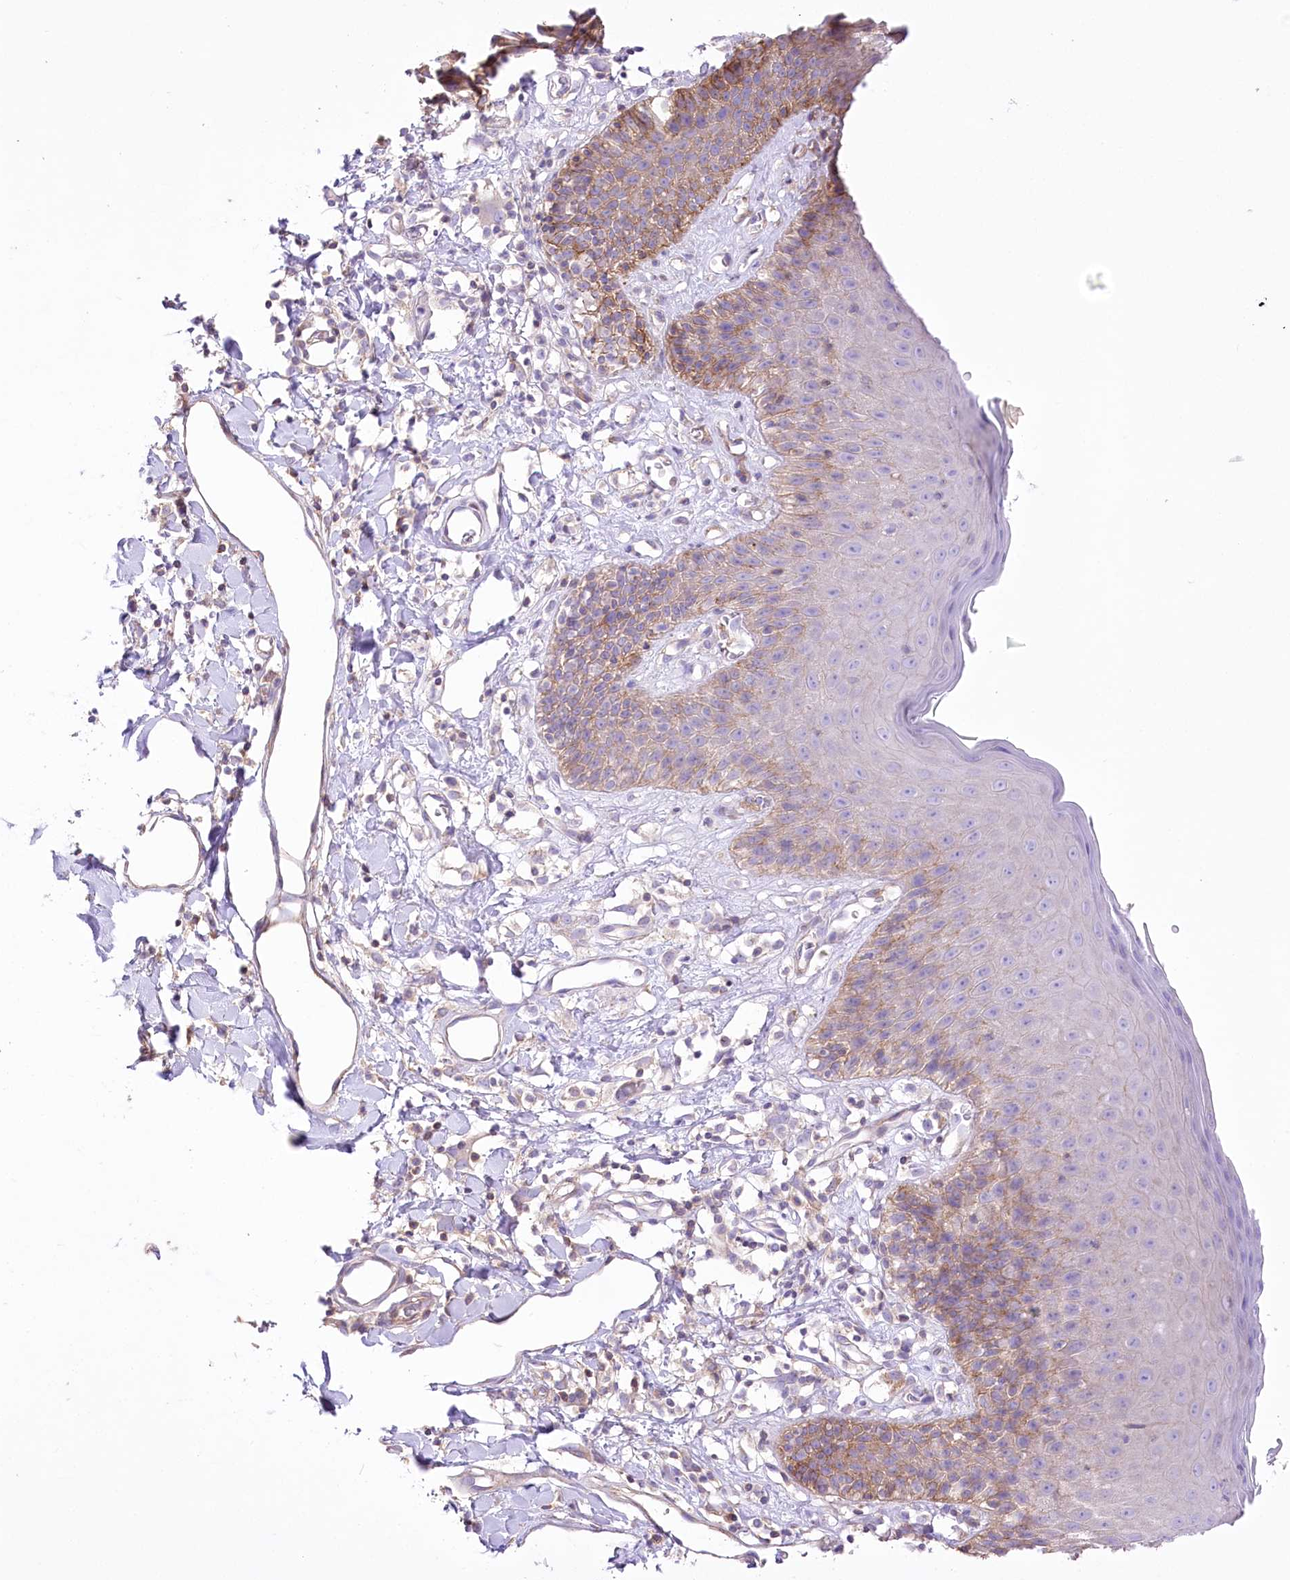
{"staining": {"intensity": "moderate", "quantity": "<25%", "location": "cytoplasmic/membranous"}, "tissue": "skin", "cell_type": "Epidermal cells", "image_type": "normal", "snomed": [{"axis": "morphology", "description": "Normal tissue, NOS"}, {"axis": "topography", "description": "Vulva"}], "caption": "A brown stain highlights moderate cytoplasmic/membranous staining of a protein in epidermal cells of unremarkable human skin. (DAB (3,3'-diaminobenzidine) = brown stain, brightfield microscopy at high magnification).", "gene": "FAM216A", "patient": {"sex": "female", "age": 68}}